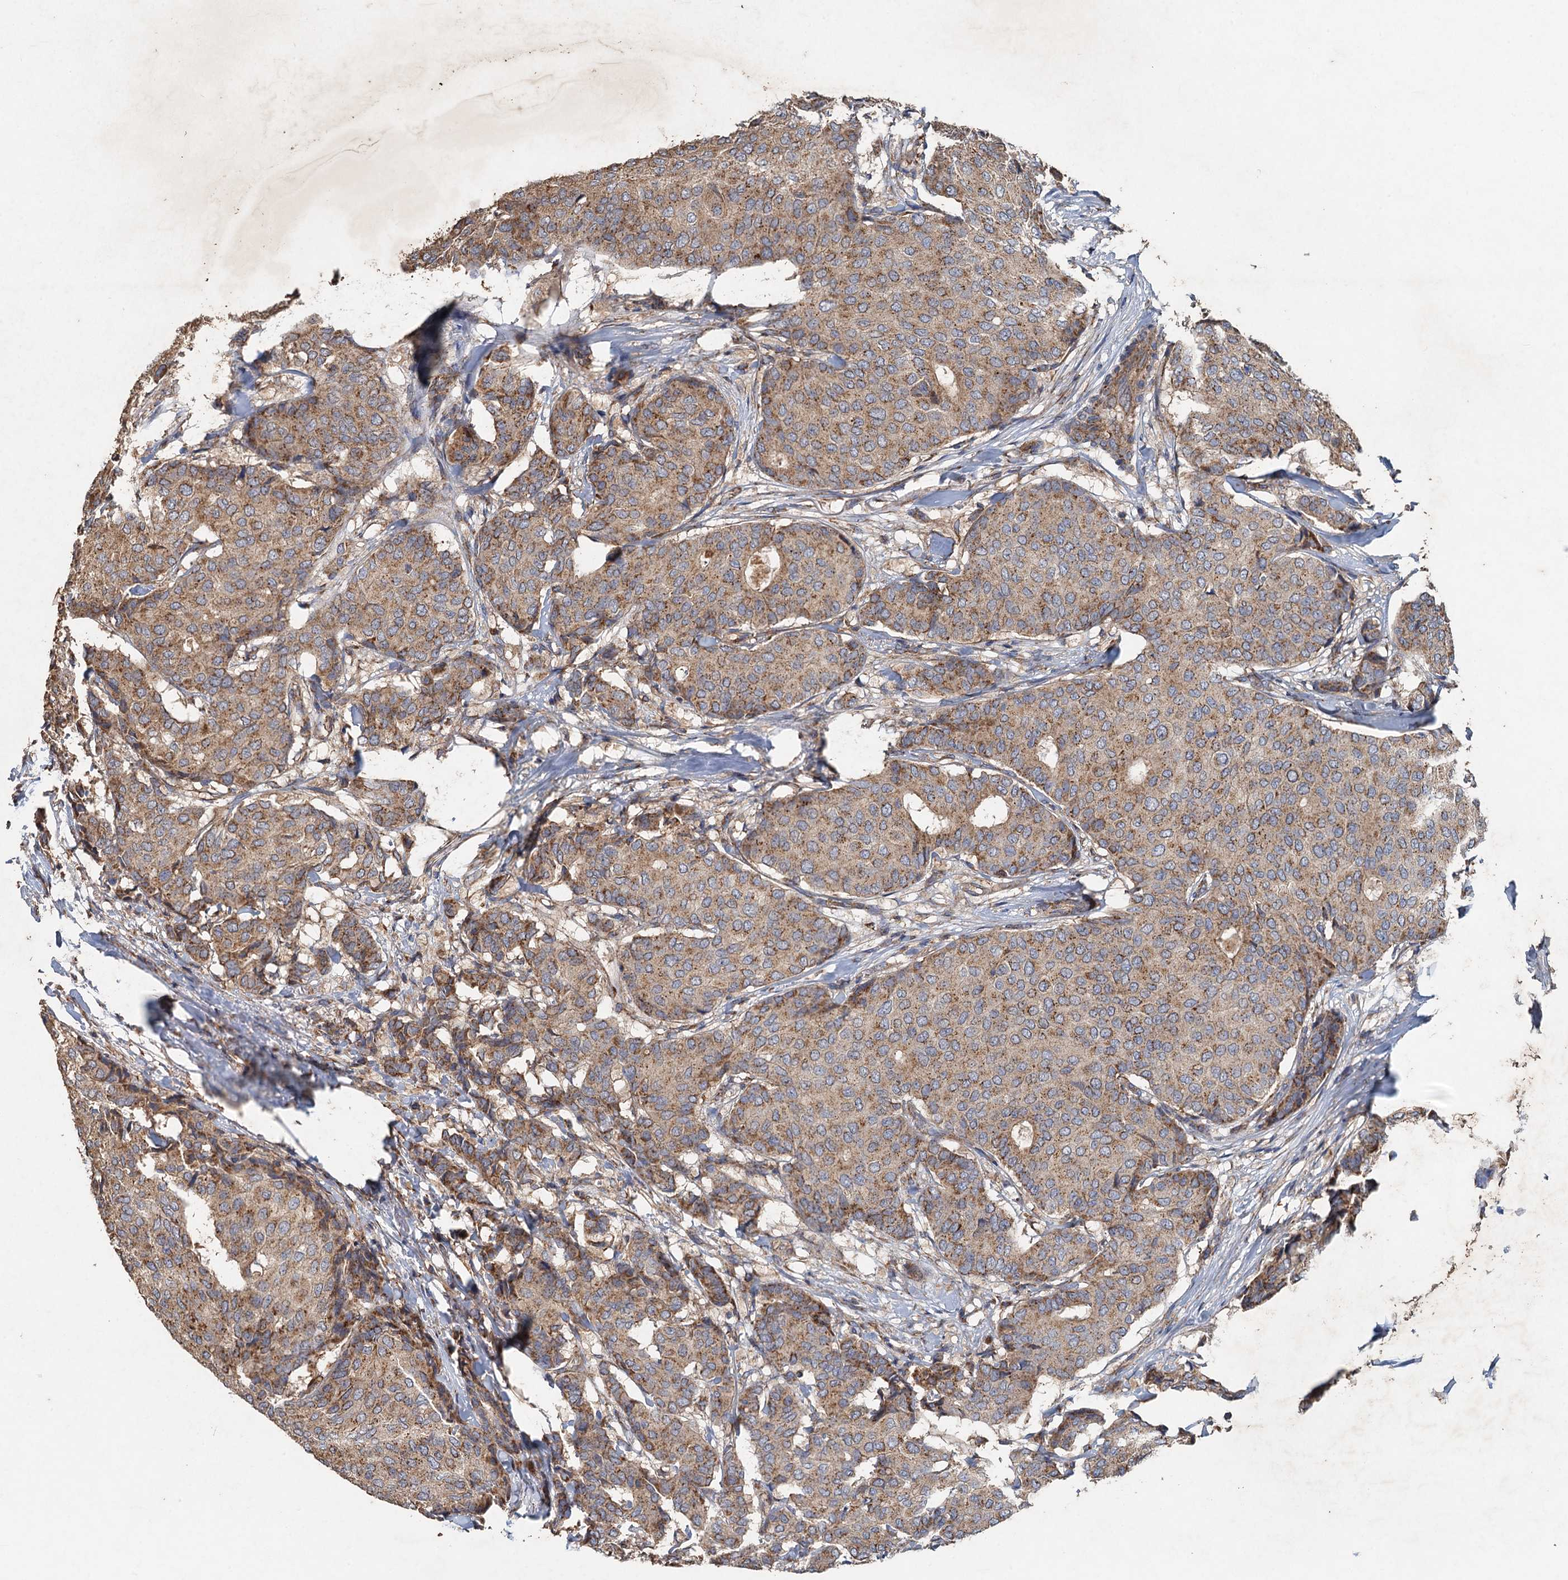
{"staining": {"intensity": "moderate", "quantity": ">75%", "location": "cytoplasmic/membranous"}, "tissue": "breast cancer", "cell_type": "Tumor cells", "image_type": "cancer", "snomed": [{"axis": "morphology", "description": "Duct carcinoma"}, {"axis": "topography", "description": "Breast"}], "caption": "A brown stain labels moderate cytoplasmic/membranous positivity of a protein in human breast invasive ductal carcinoma tumor cells. (IHC, brightfield microscopy, high magnification).", "gene": "BCS1L", "patient": {"sex": "female", "age": 75}}